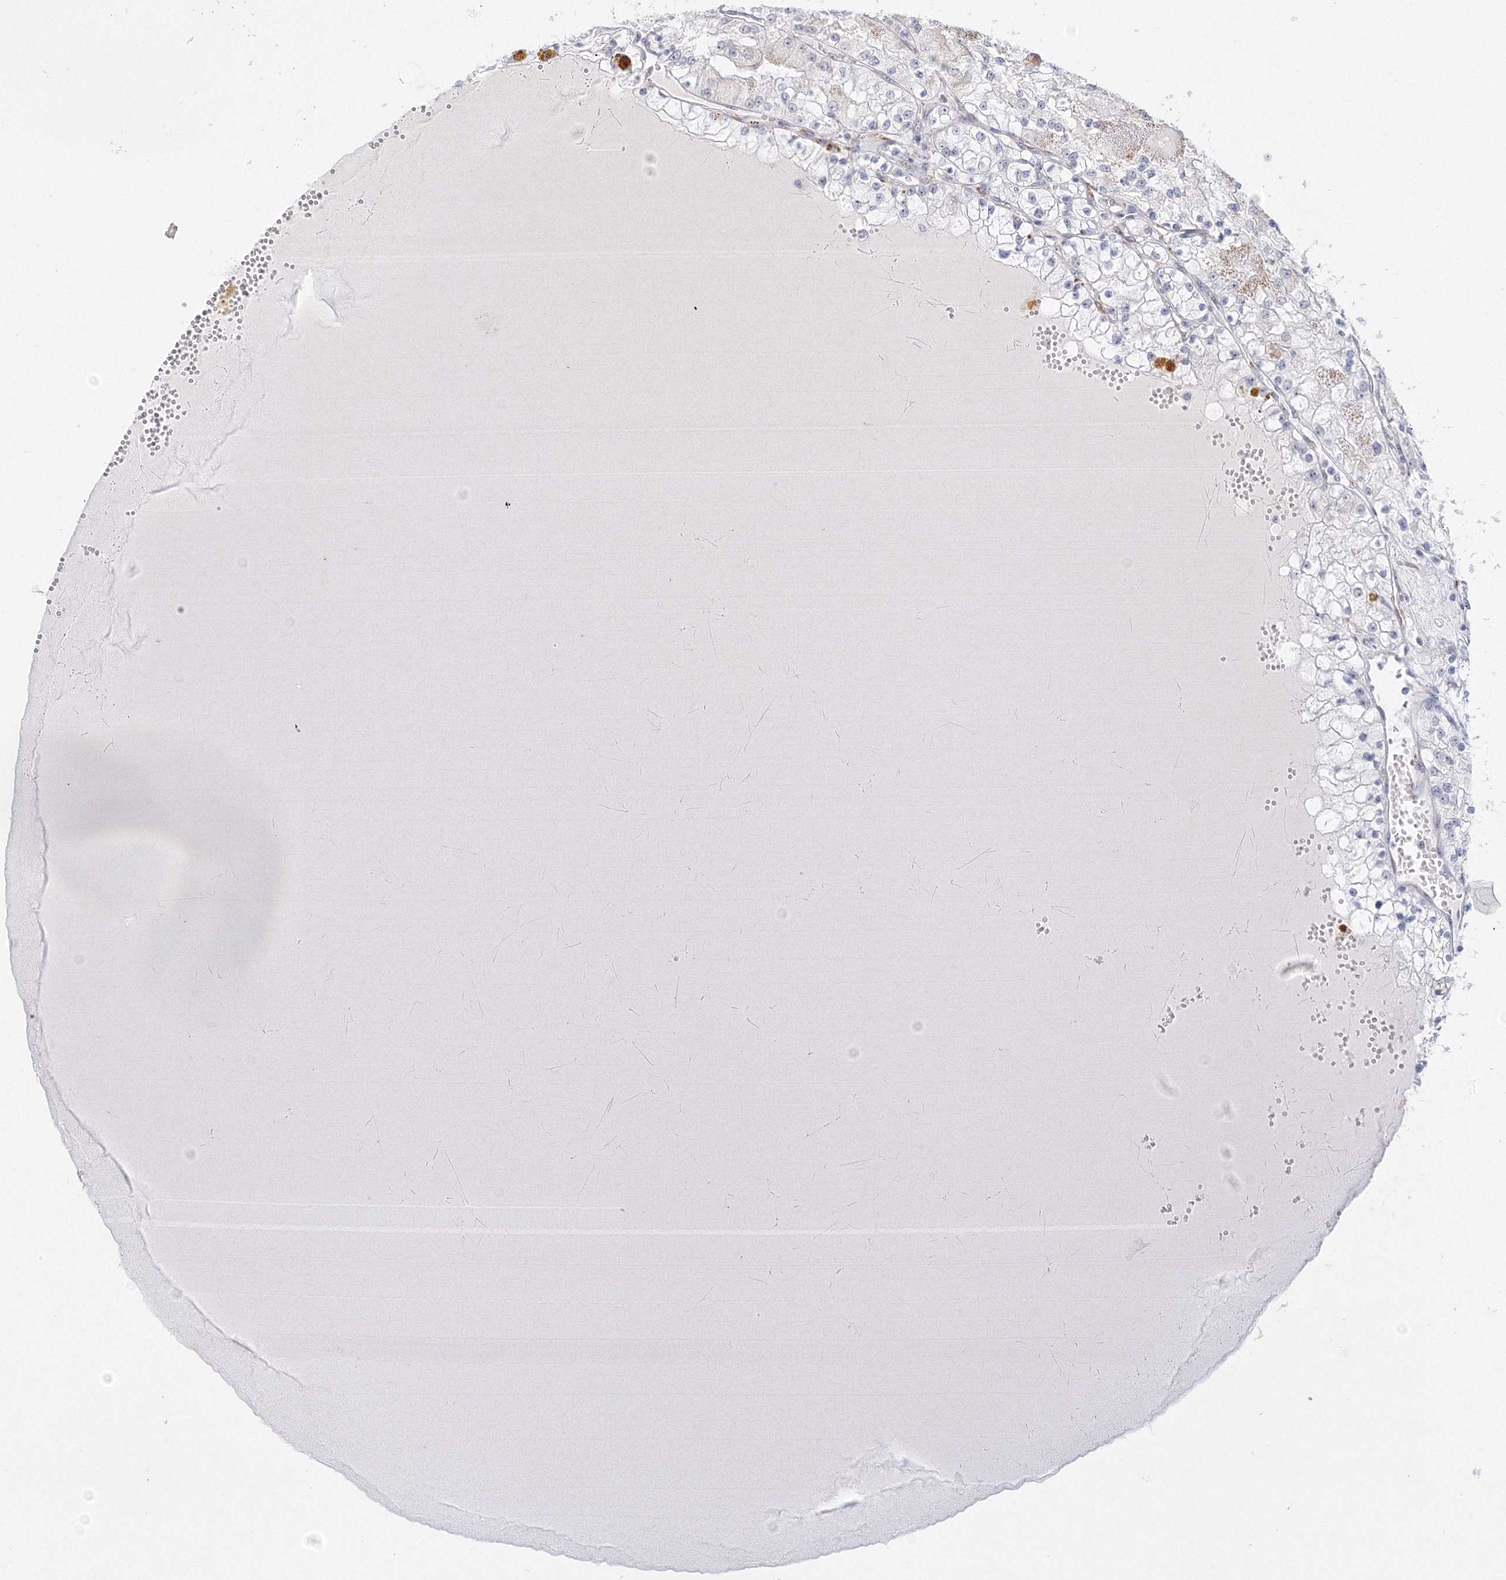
{"staining": {"intensity": "negative", "quantity": "none", "location": "none"}, "tissue": "renal cancer", "cell_type": "Tumor cells", "image_type": "cancer", "snomed": [{"axis": "morphology", "description": "Adenocarcinoma, NOS"}, {"axis": "topography", "description": "Kidney"}], "caption": "Tumor cells show no significant positivity in renal cancer (adenocarcinoma).", "gene": "SIRT7", "patient": {"sex": "male", "age": 80}}